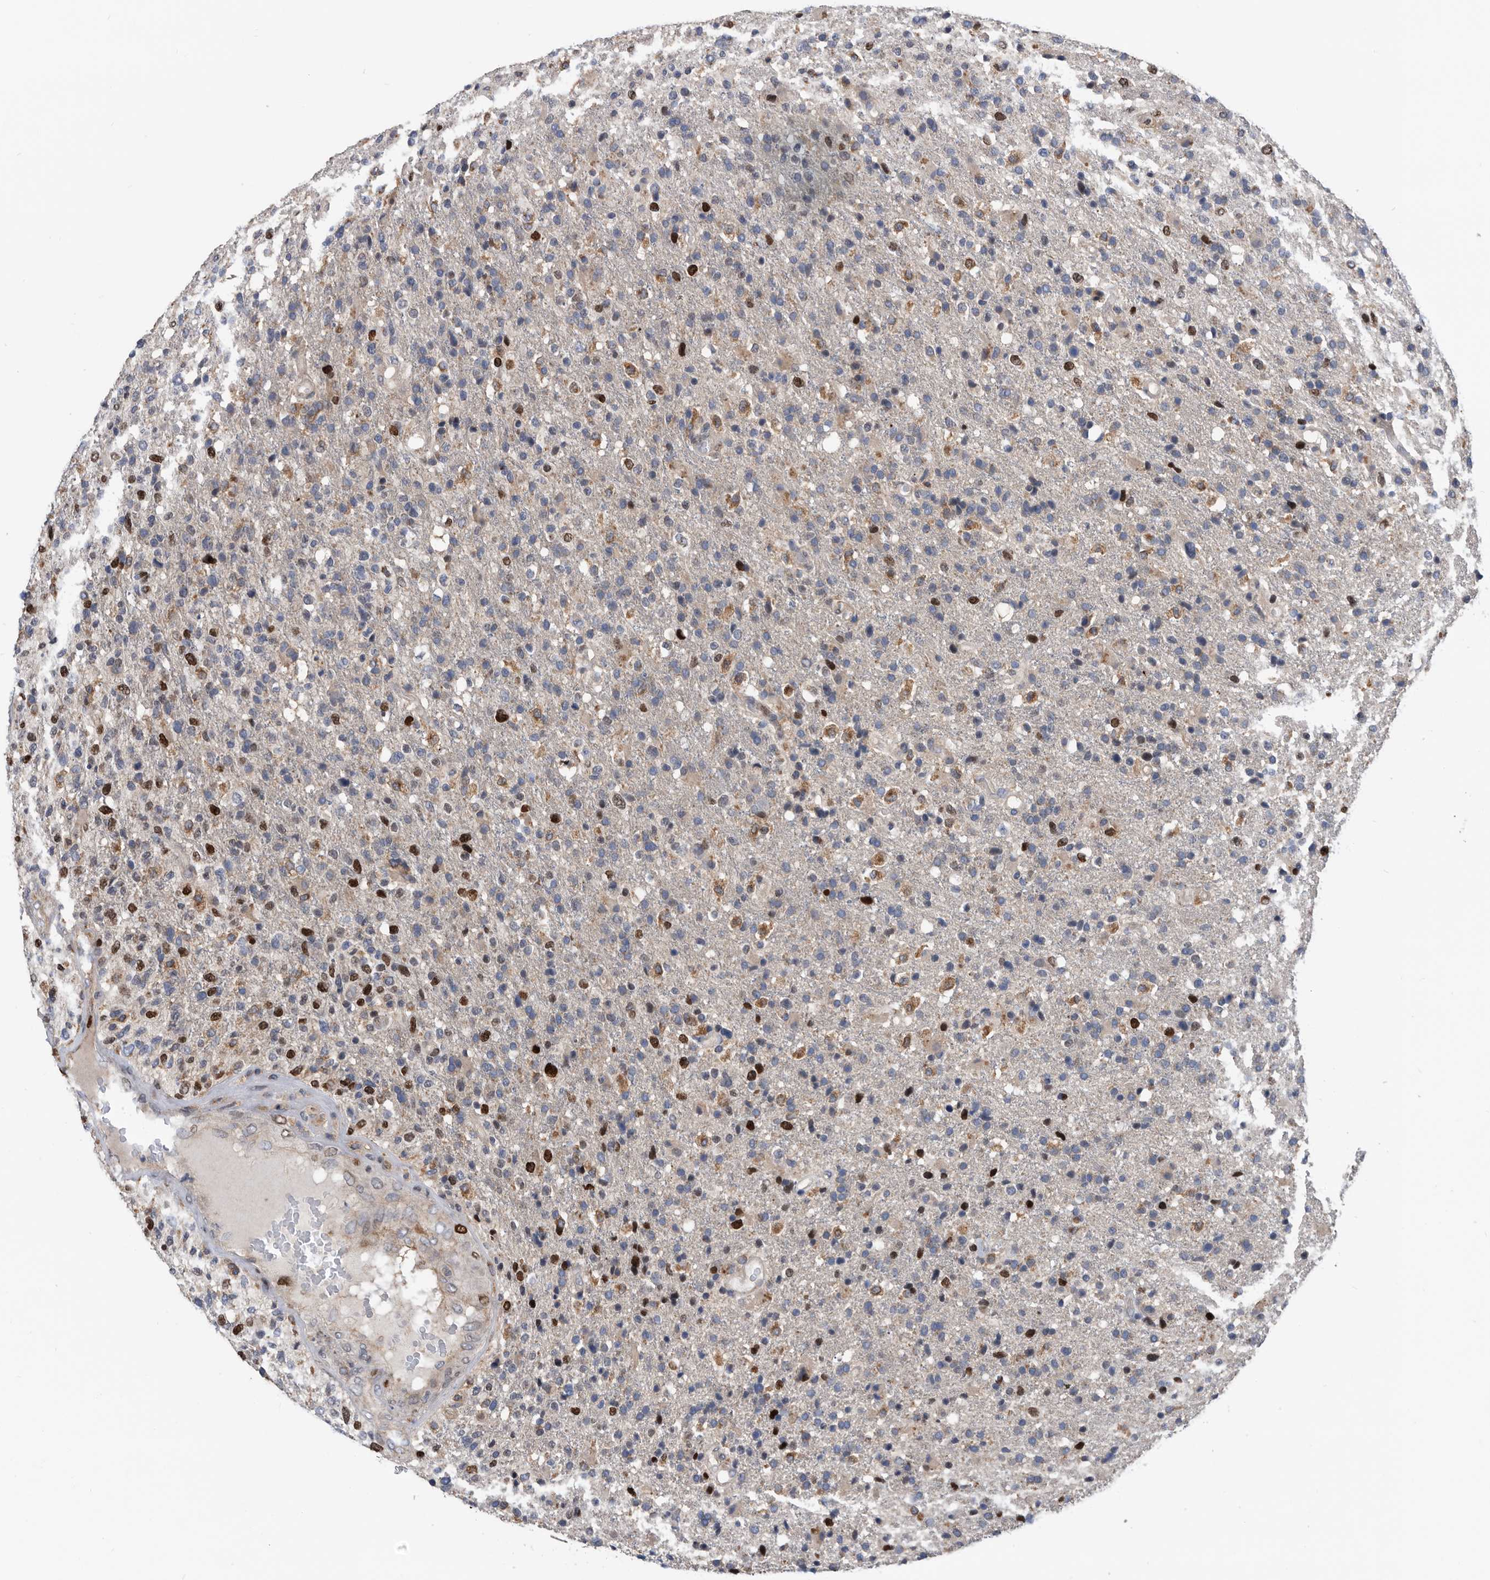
{"staining": {"intensity": "strong", "quantity": "<25%", "location": "nuclear"}, "tissue": "glioma", "cell_type": "Tumor cells", "image_type": "cancer", "snomed": [{"axis": "morphology", "description": "Glioma, malignant, High grade"}, {"axis": "topography", "description": "Brain"}], "caption": "Malignant glioma (high-grade) stained with DAB immunohistochemistry exhibits medium levels of strong nuclear positivity in approximately <25% of tumor cells.", "gene": "ATAD2", "patient": {"sex": "male", "age": 72}}